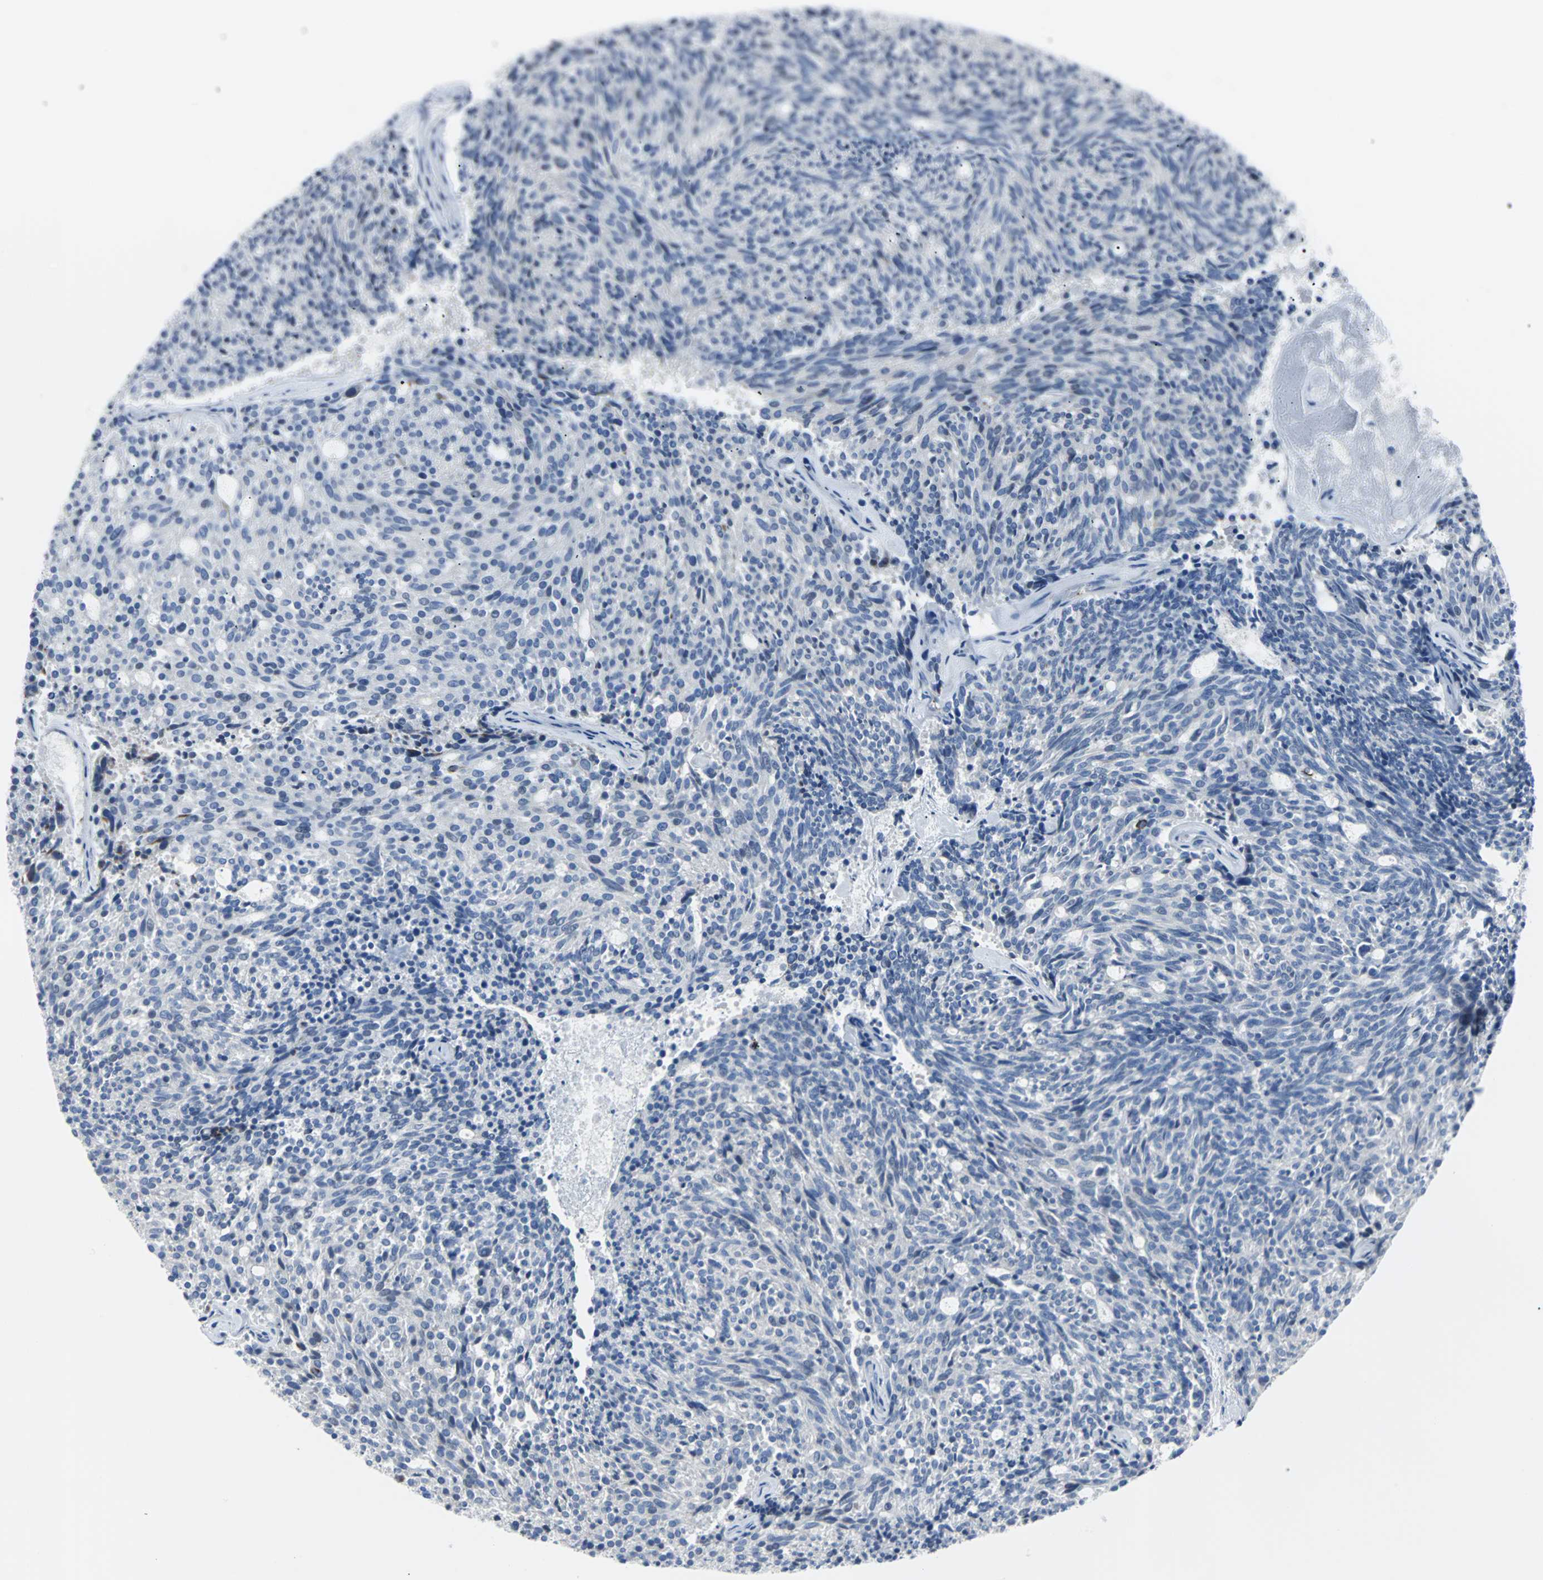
{"staining": {"intensity": "negative", "quantity": "none", "location": "none"}, "tissue": "carcinoid", "cell_type": "Tumor cells", "image_type": "cancer", "snomed": [{"axis": "morphology", "description": "Carcinoid, malignant, NOS"}, {"axis": "topography", "description": "Pancreas"}], "caption": "There is no significant staining in tumor cells of carcinoid.", "gene": "RASA1", "patient": {"sex": "female", "age": 54}}